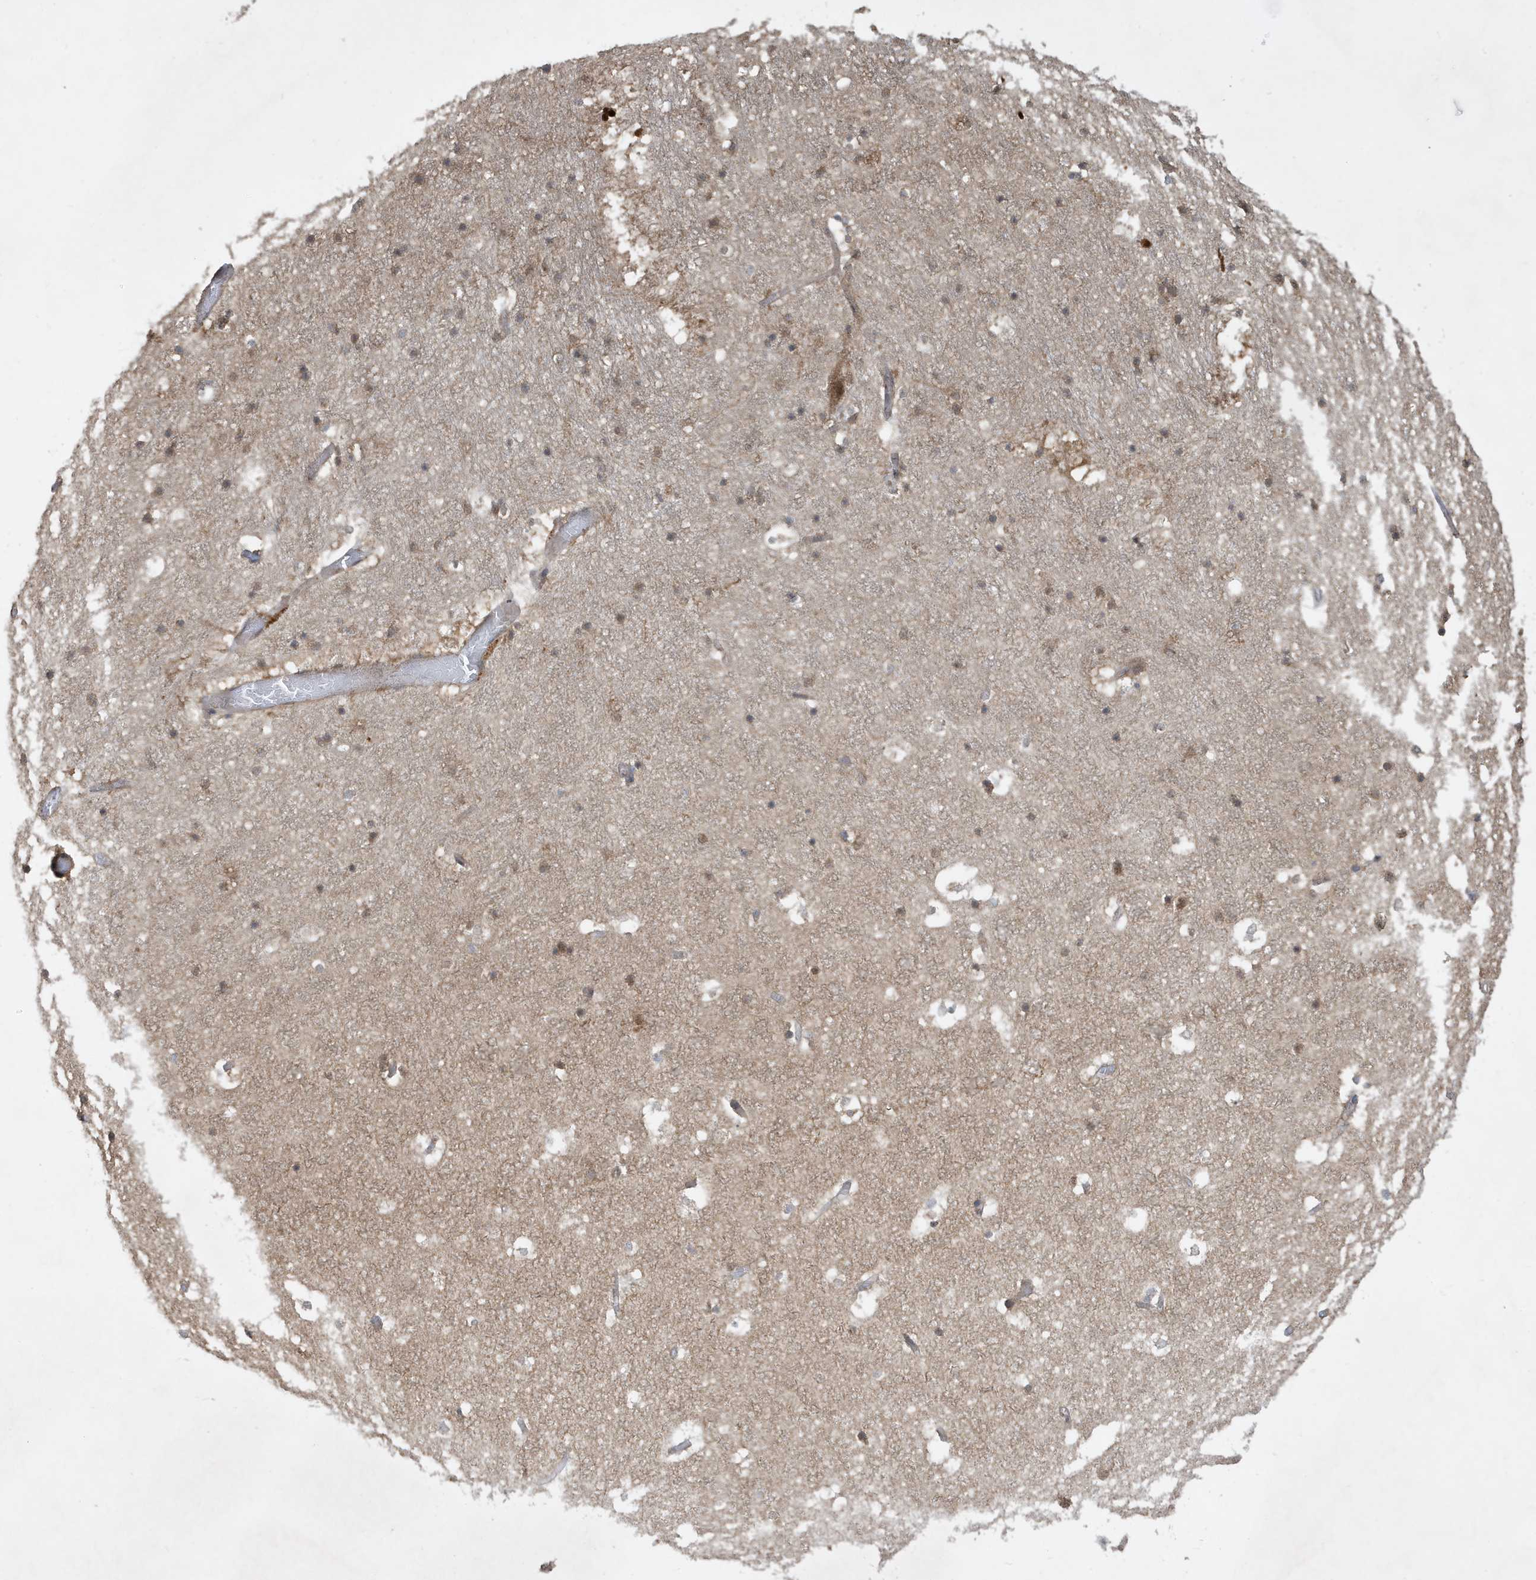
{"staining": {"intensity": "strong", "quantity": "25%-75%", "location": "cytoplasmic/membranous"}, "tissue": "hippocampus", "cell_type": "Glial cells", "image_type": "normal", "snomed": [{"axis": "morphology", "description": "Normal tissue, NOS"}, {"axis": "topography", "description": "Hippocampus"}], "caption": "High-power microscopy captured an immunohistochemistry (IHC) photomicrograph of benign hippocampus, revealing strong cytoplasmic/membranous staining in approximately 25%-75% of glial cells.", "gene": "PRRT3", "patient": {"sex": "female", "age": 52}}